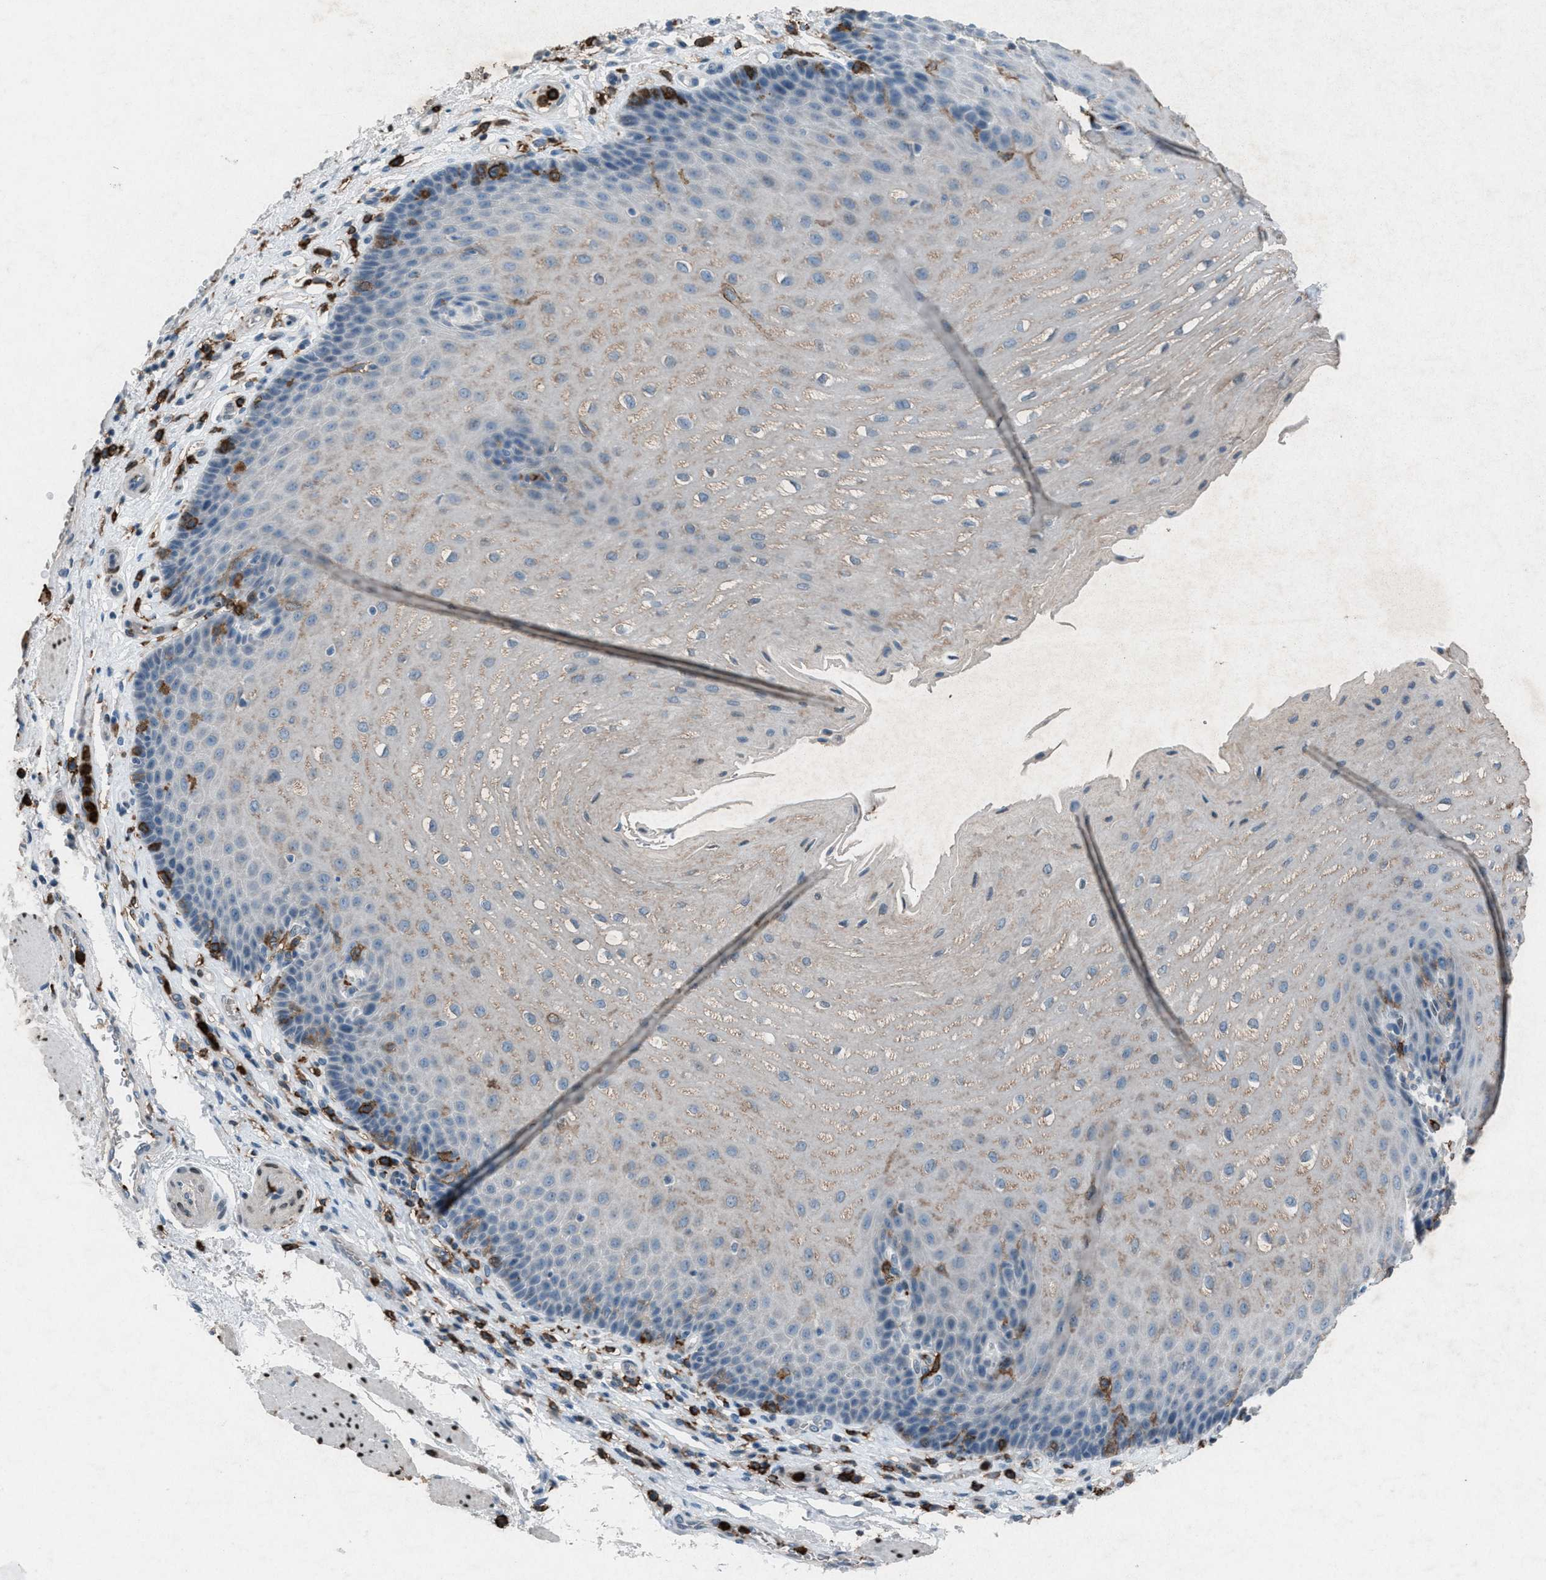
{"staining": {"intensity": "weak", "quantity": "<25%", "location": "cytoplasmic/membranous"}, "tissue": "esophagus", "cell_type": "Squamous epithelial cells", "image_type": "normal", "snomed": [{"axis": "morphology", "description": "Normal tissue, NOS"}, {"axis": "topography", "description": "Esophagus"}], "caption": "The IHC histopathology image has no significant staining in squamous epithelial cells of esophagus. (Brightfield microscopy of DAB immunohistochemistry (IHC) at high magnification).", "gene": "FCER1G", "patient": {"sex": "male", "age": 54}}